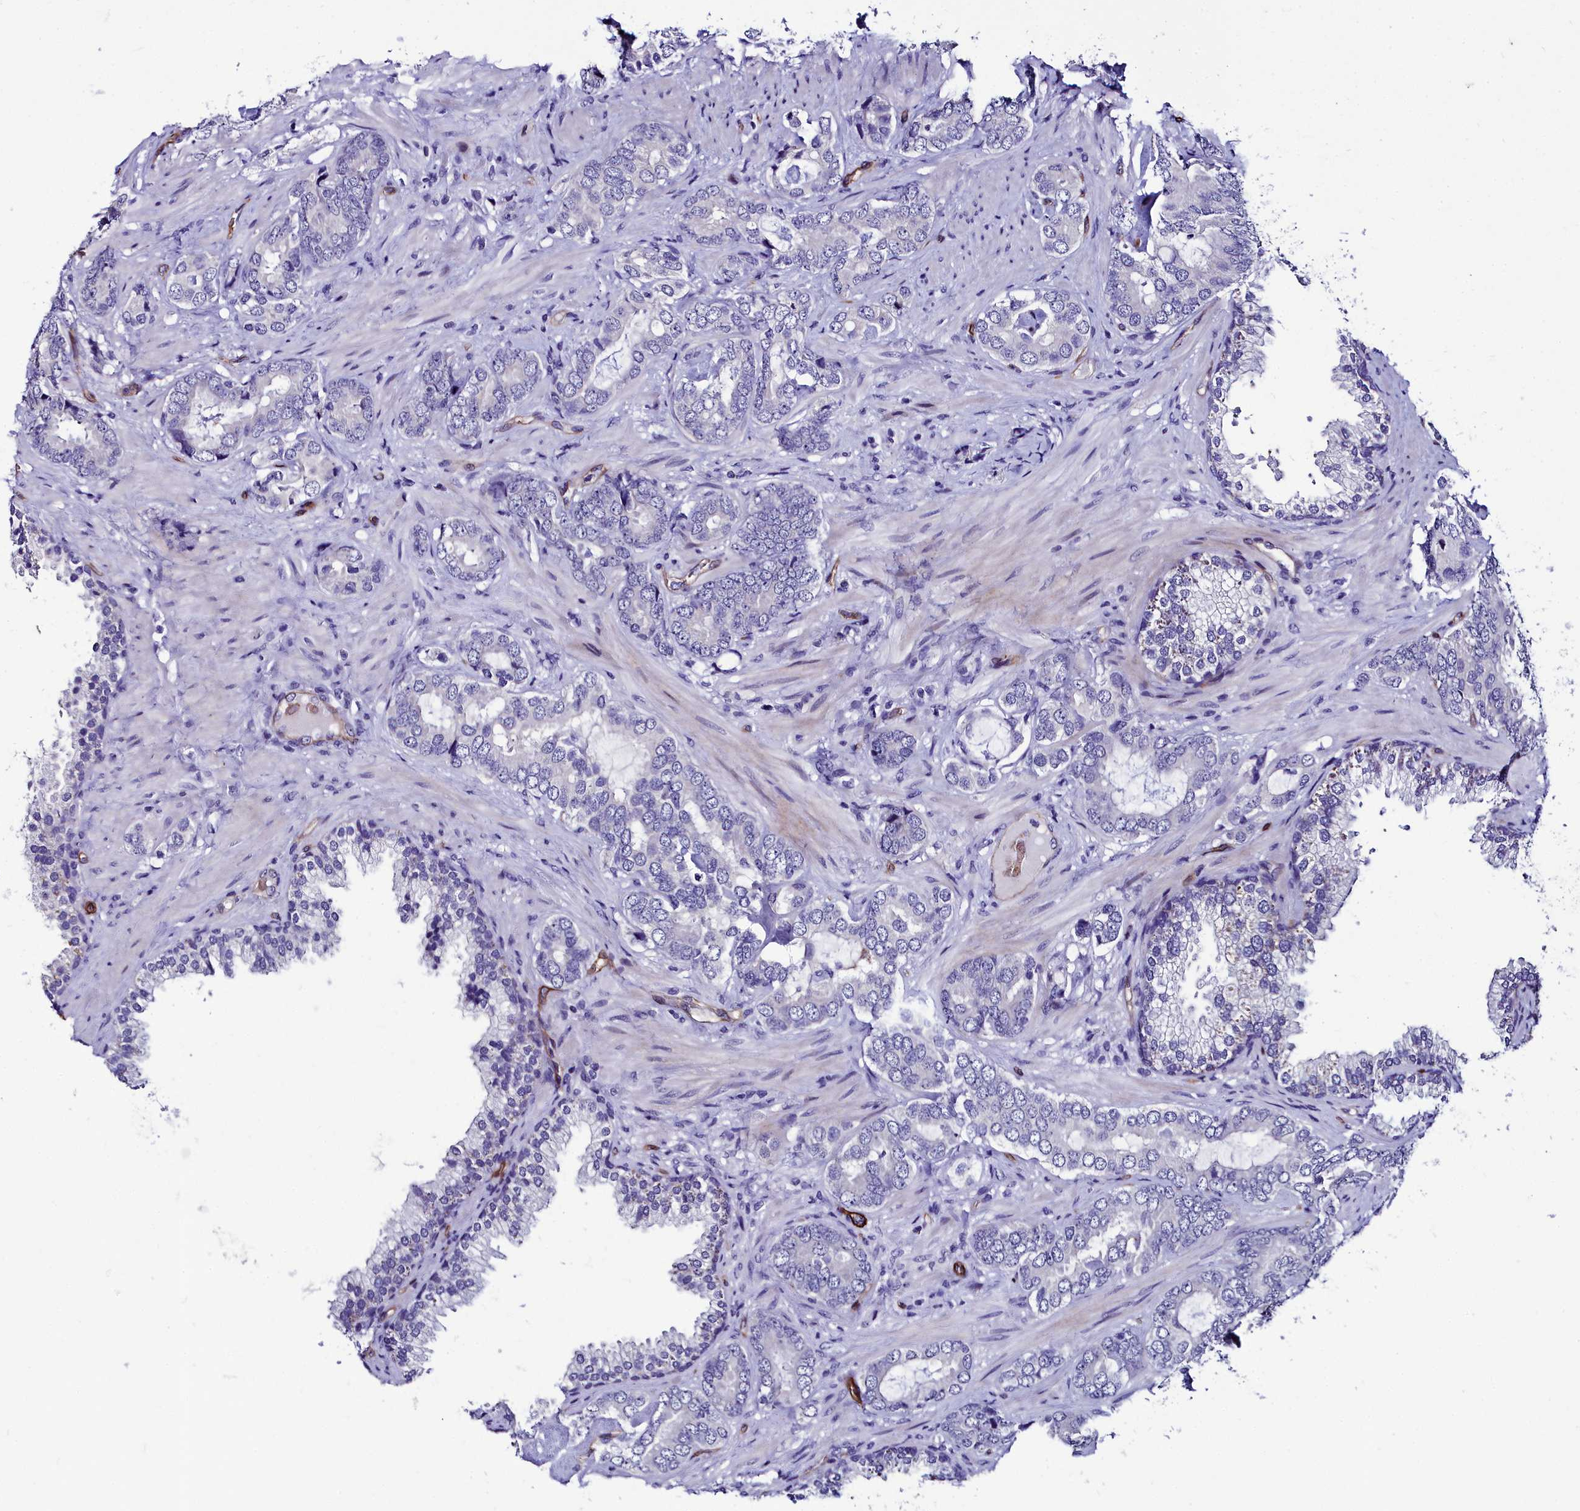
{"staining": {"intensity": "negative", "quantity": "none", "location": "none"}, "tissue": "prostate cancer", "cell_type": "Tumor cells", "image_type": "cancer", "snomed": [{"axis": "morphology", "description": "Adenocarcinoma, High grade"}, {"axis": "topography", "description": "Prostate"}], "caption": "Prostate cancer stained for a protein using immunohistochemistry (IHC) displays no positivity tumor cells.", "gene": "CYP4F11", "patient": {"sex": "male", "age": 71}}